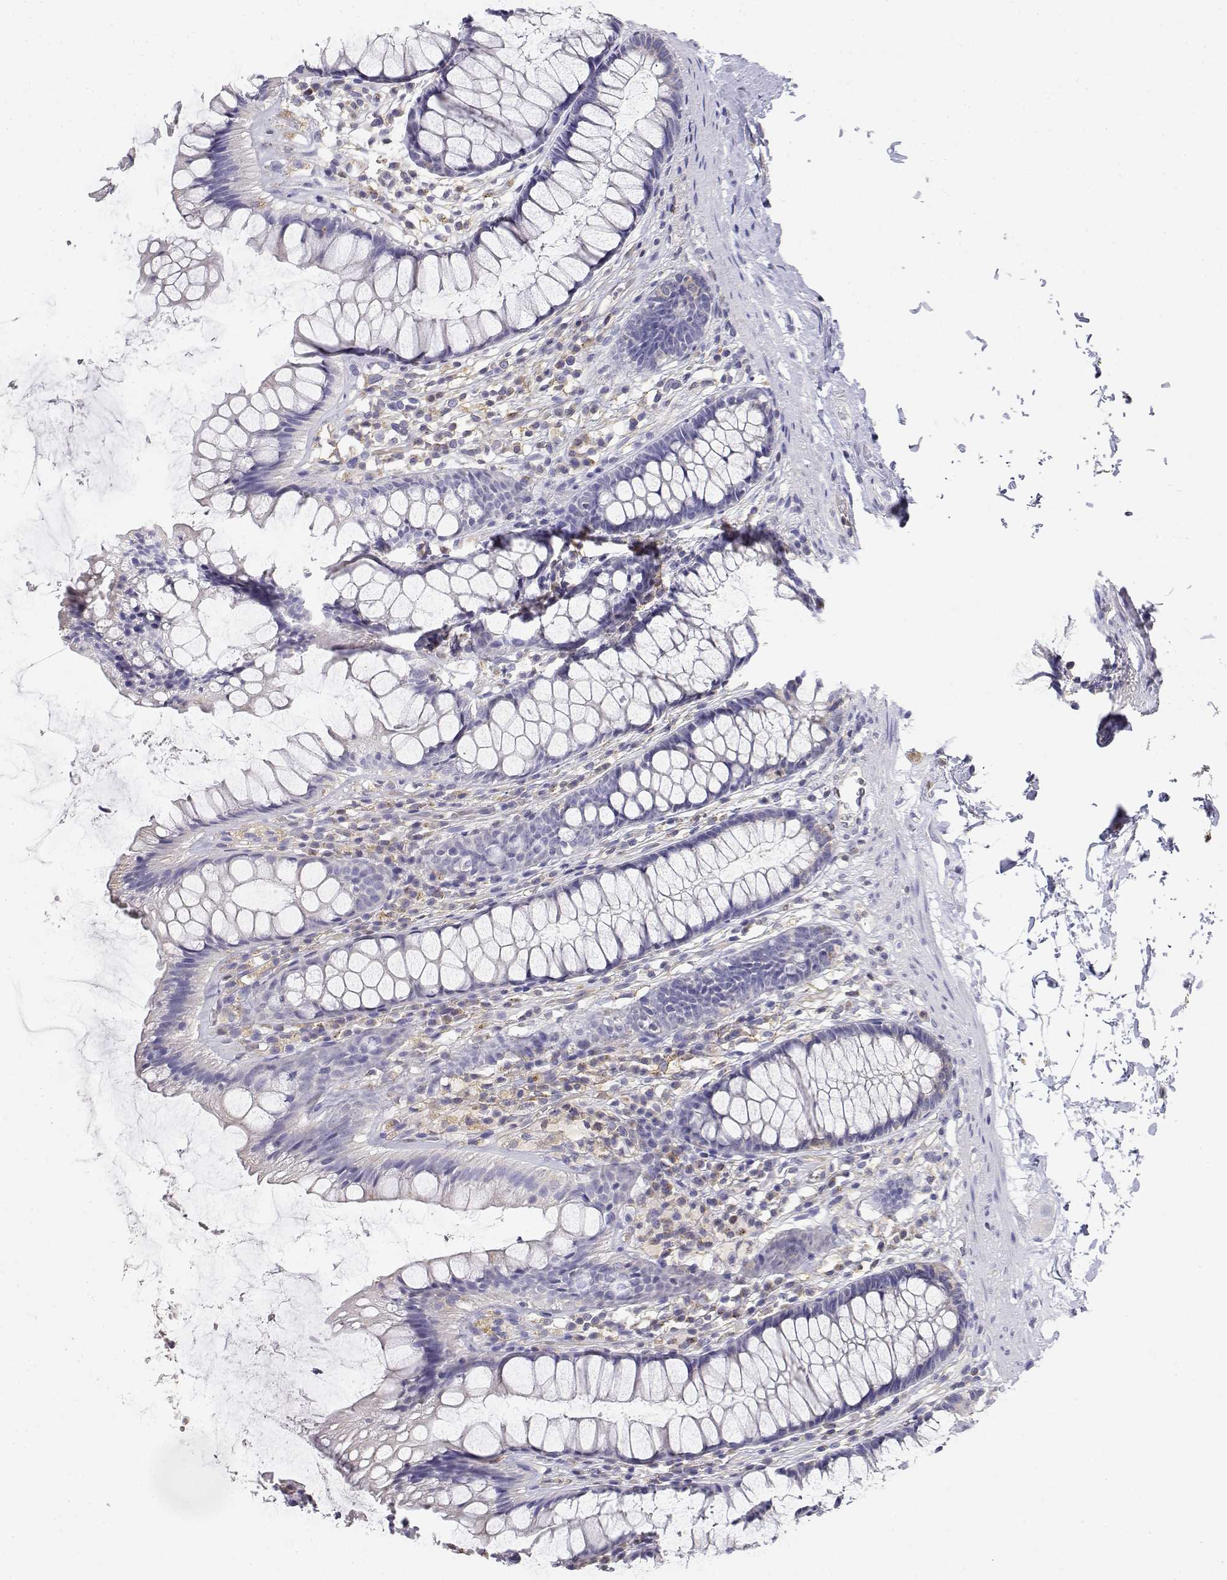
{"staining": {"intensity": "negative", "quantity": "none", "location": "none"}, "tissue": "rectum", "cell_type": "Glandular cells", "image_type": "normal", "snomed": [{"axis": "morphology", "description": "Normal tissue, NOS"}, {"axis": "topography", "description": "Rectum"}], "caption": "Protein analysis of normal rectum shows no significant positivity in glandular cells.", "gene": "ADA", "patient": {"sex": "male", "age": 72}}